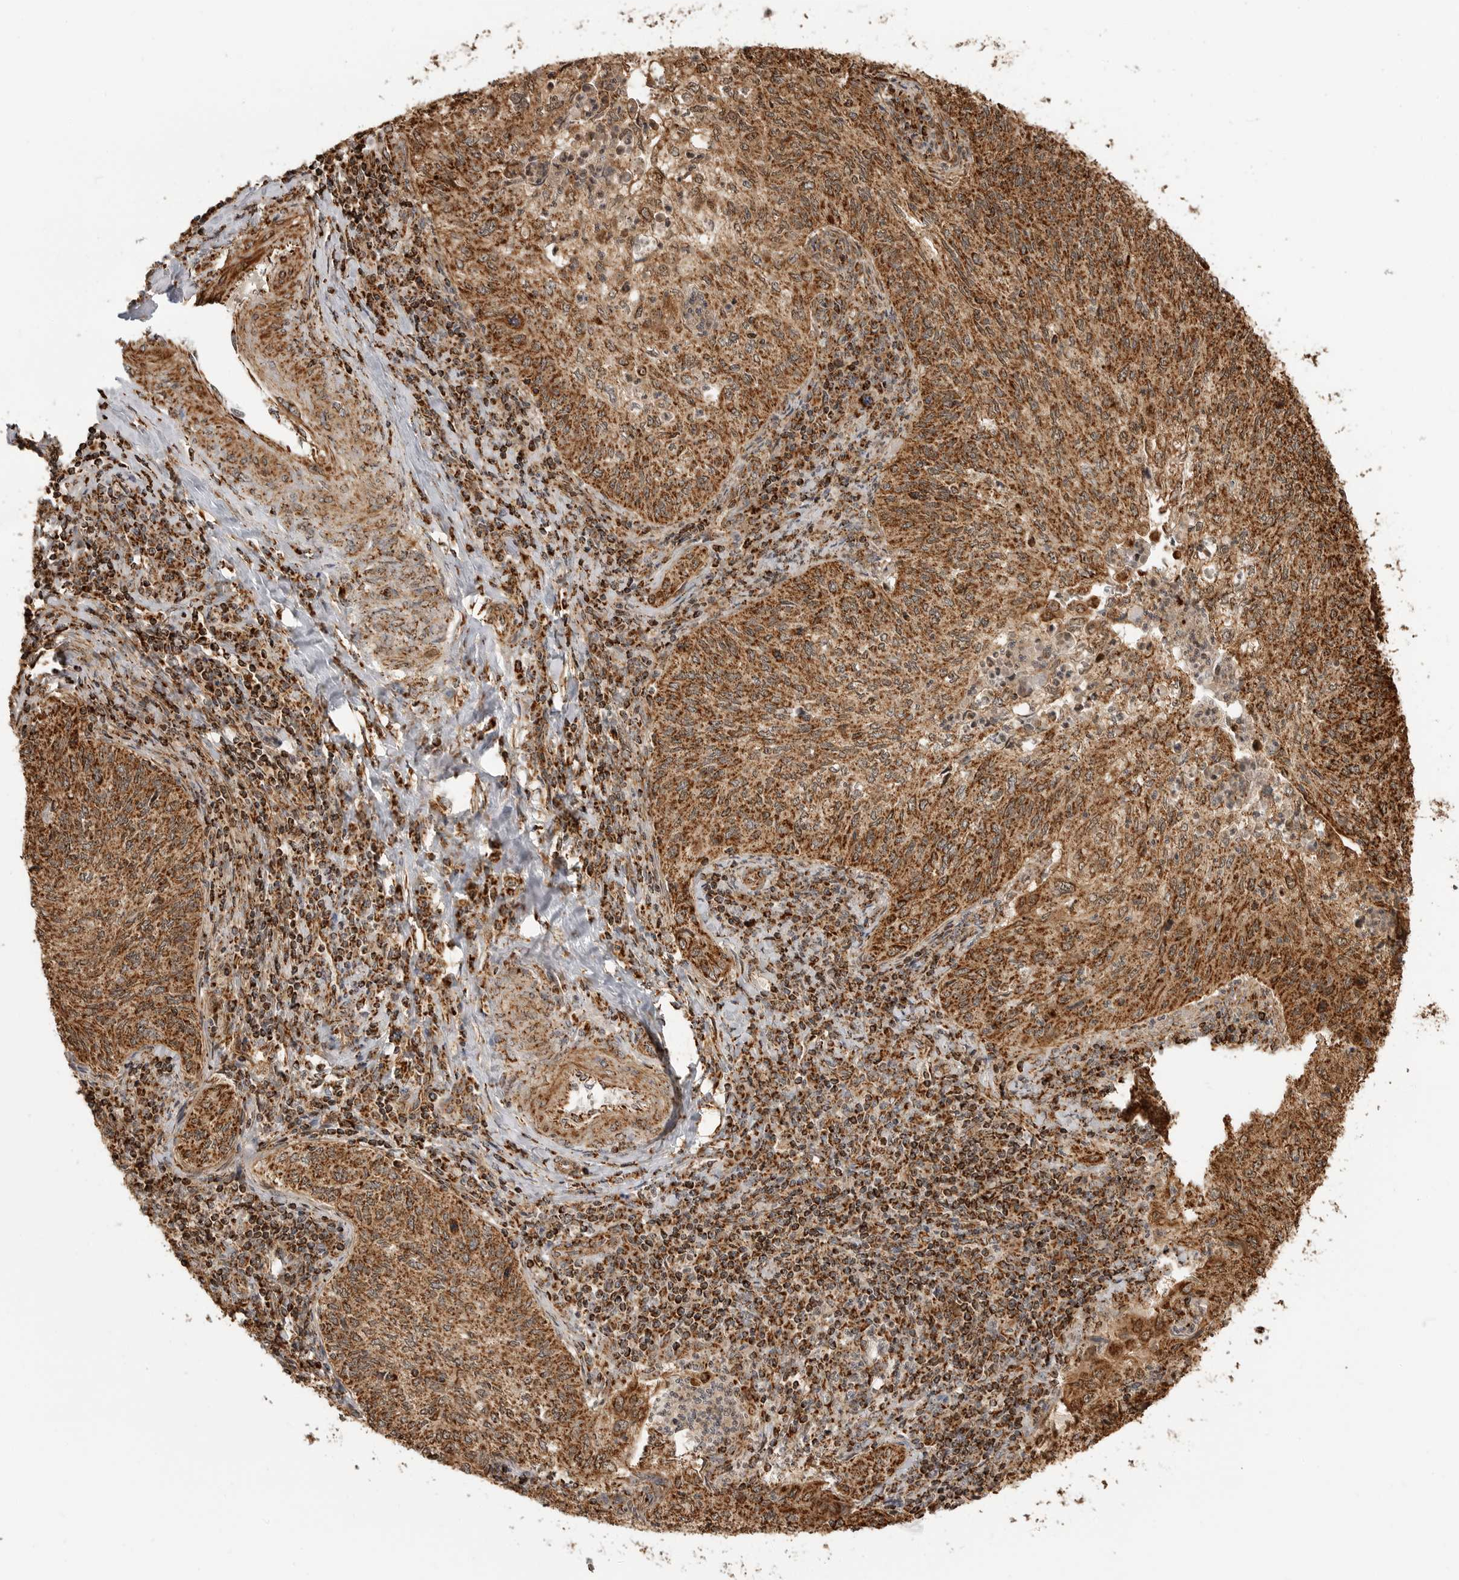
{"staining": {"intensity": "strong", "quantity": ">75%", "location": "cytoplasmic/membranous"}, "tissue": "cervical cancer", "cell_type": "Tumor cells", "image_type": "cancer", "snomed": [{"axis": "morphology", "description": "Squamous cell carcinoma, NOS"}, {"axis": "topography", "description": "Cervix"}], "caption": "DAB immunohistochemical staining of human cervical cancer (squamous cell carcinoma) shows strong cytoplasmic/membranous protein positivity in approximately >75% of tumor cells.", "gene": "BMP2K", "patient": {"sex": "female", "age": 30}}